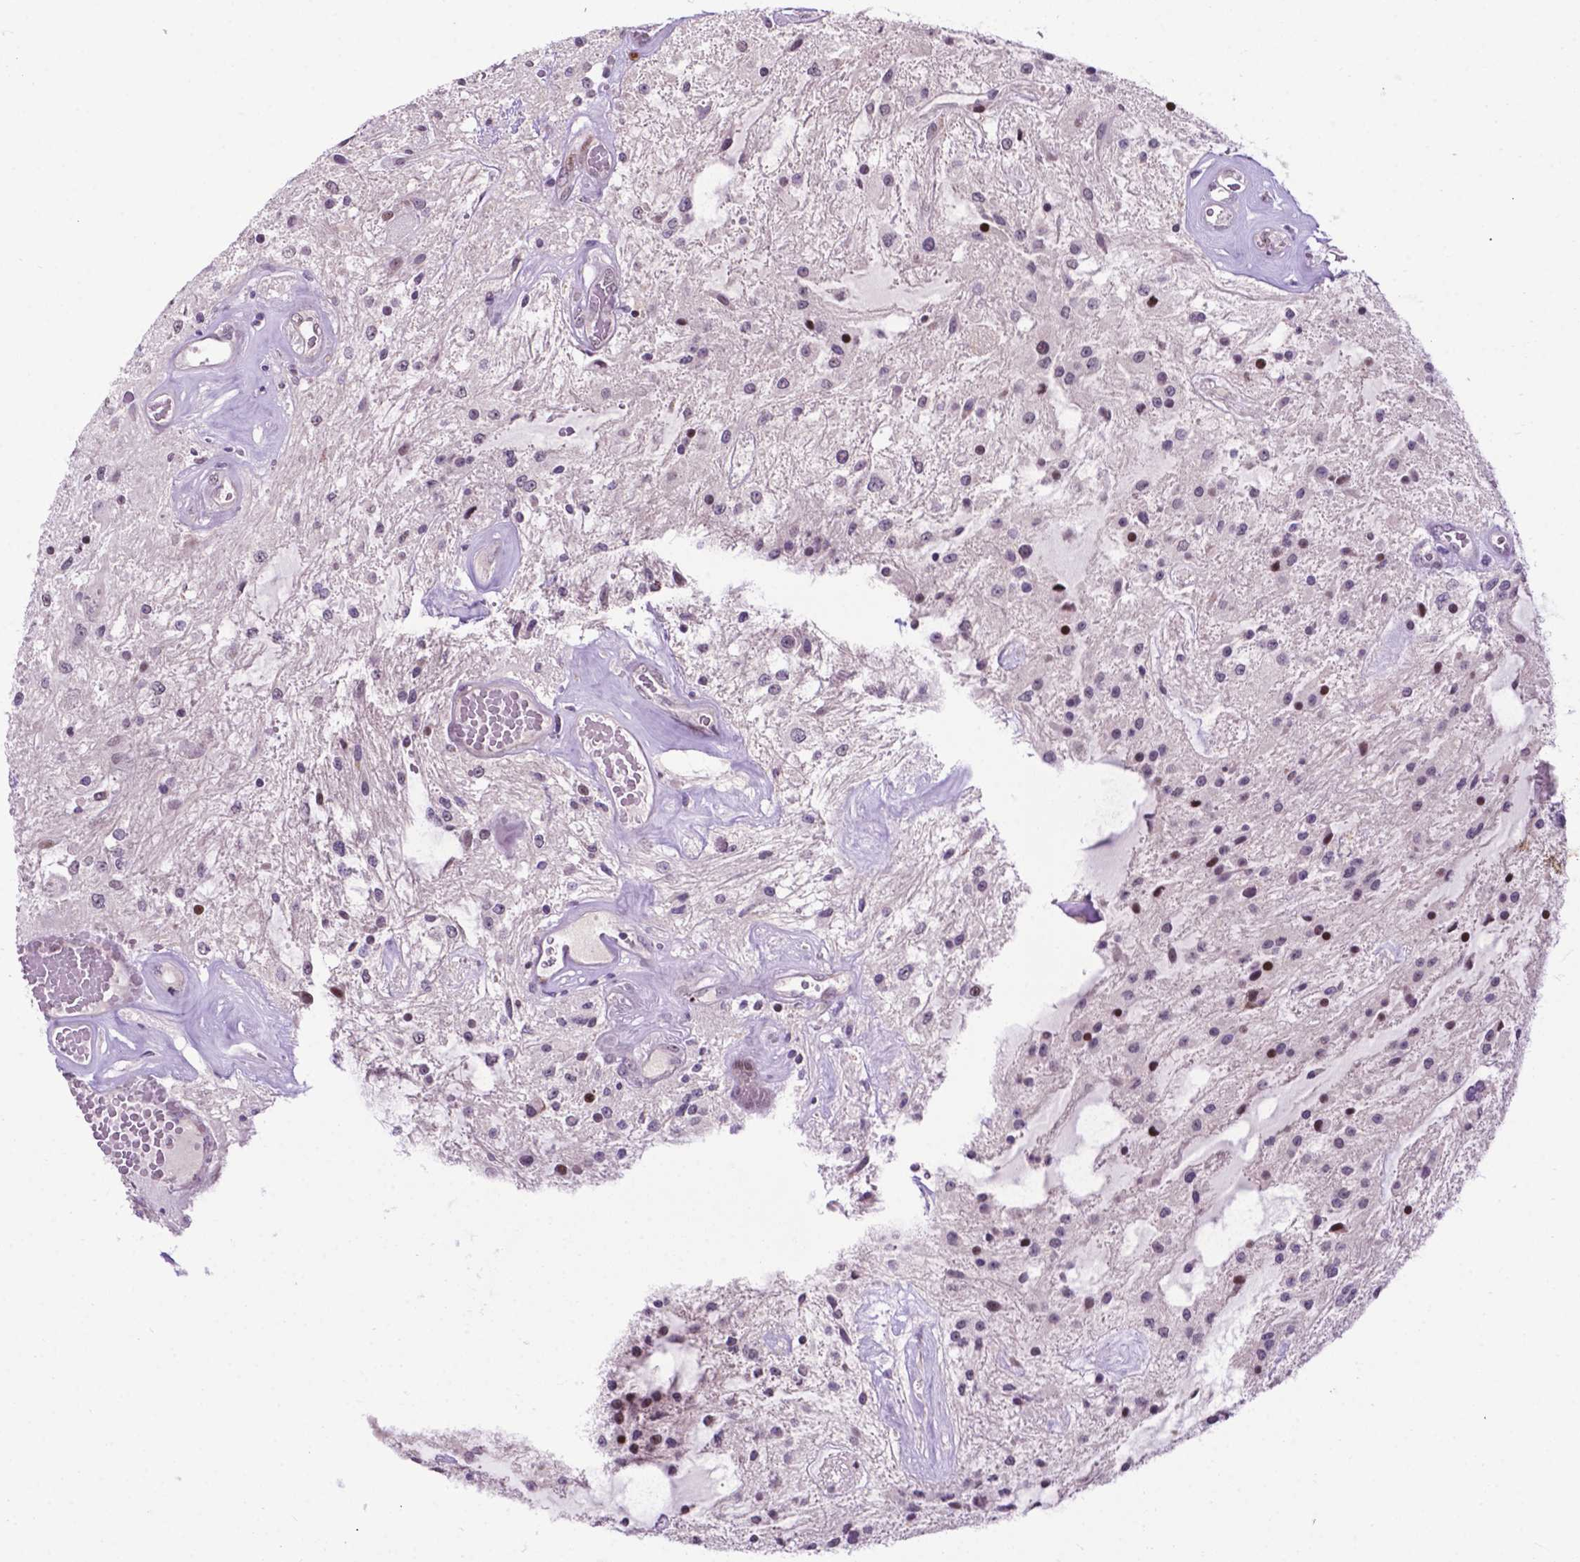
{"staining": {"intensity": "negative", "quantity": "none", "location": "none"}, "tissue": "glioma", "cell_type": "Tumor cells", "image_type": "cancer", "snomed": [{"axis": "morphology", "description": "Glioma, malignant, Low grade"}, {"axis": "topography", "description": "Cerebellum"}], "caption": "A high-resolution histopathology image shows immunohistochemistry (IHC) staining of glioma, which shows no significant positivity in tumor cells.", "gene": "SMAD3", "patient": {"sex": "female", "age": 14}}